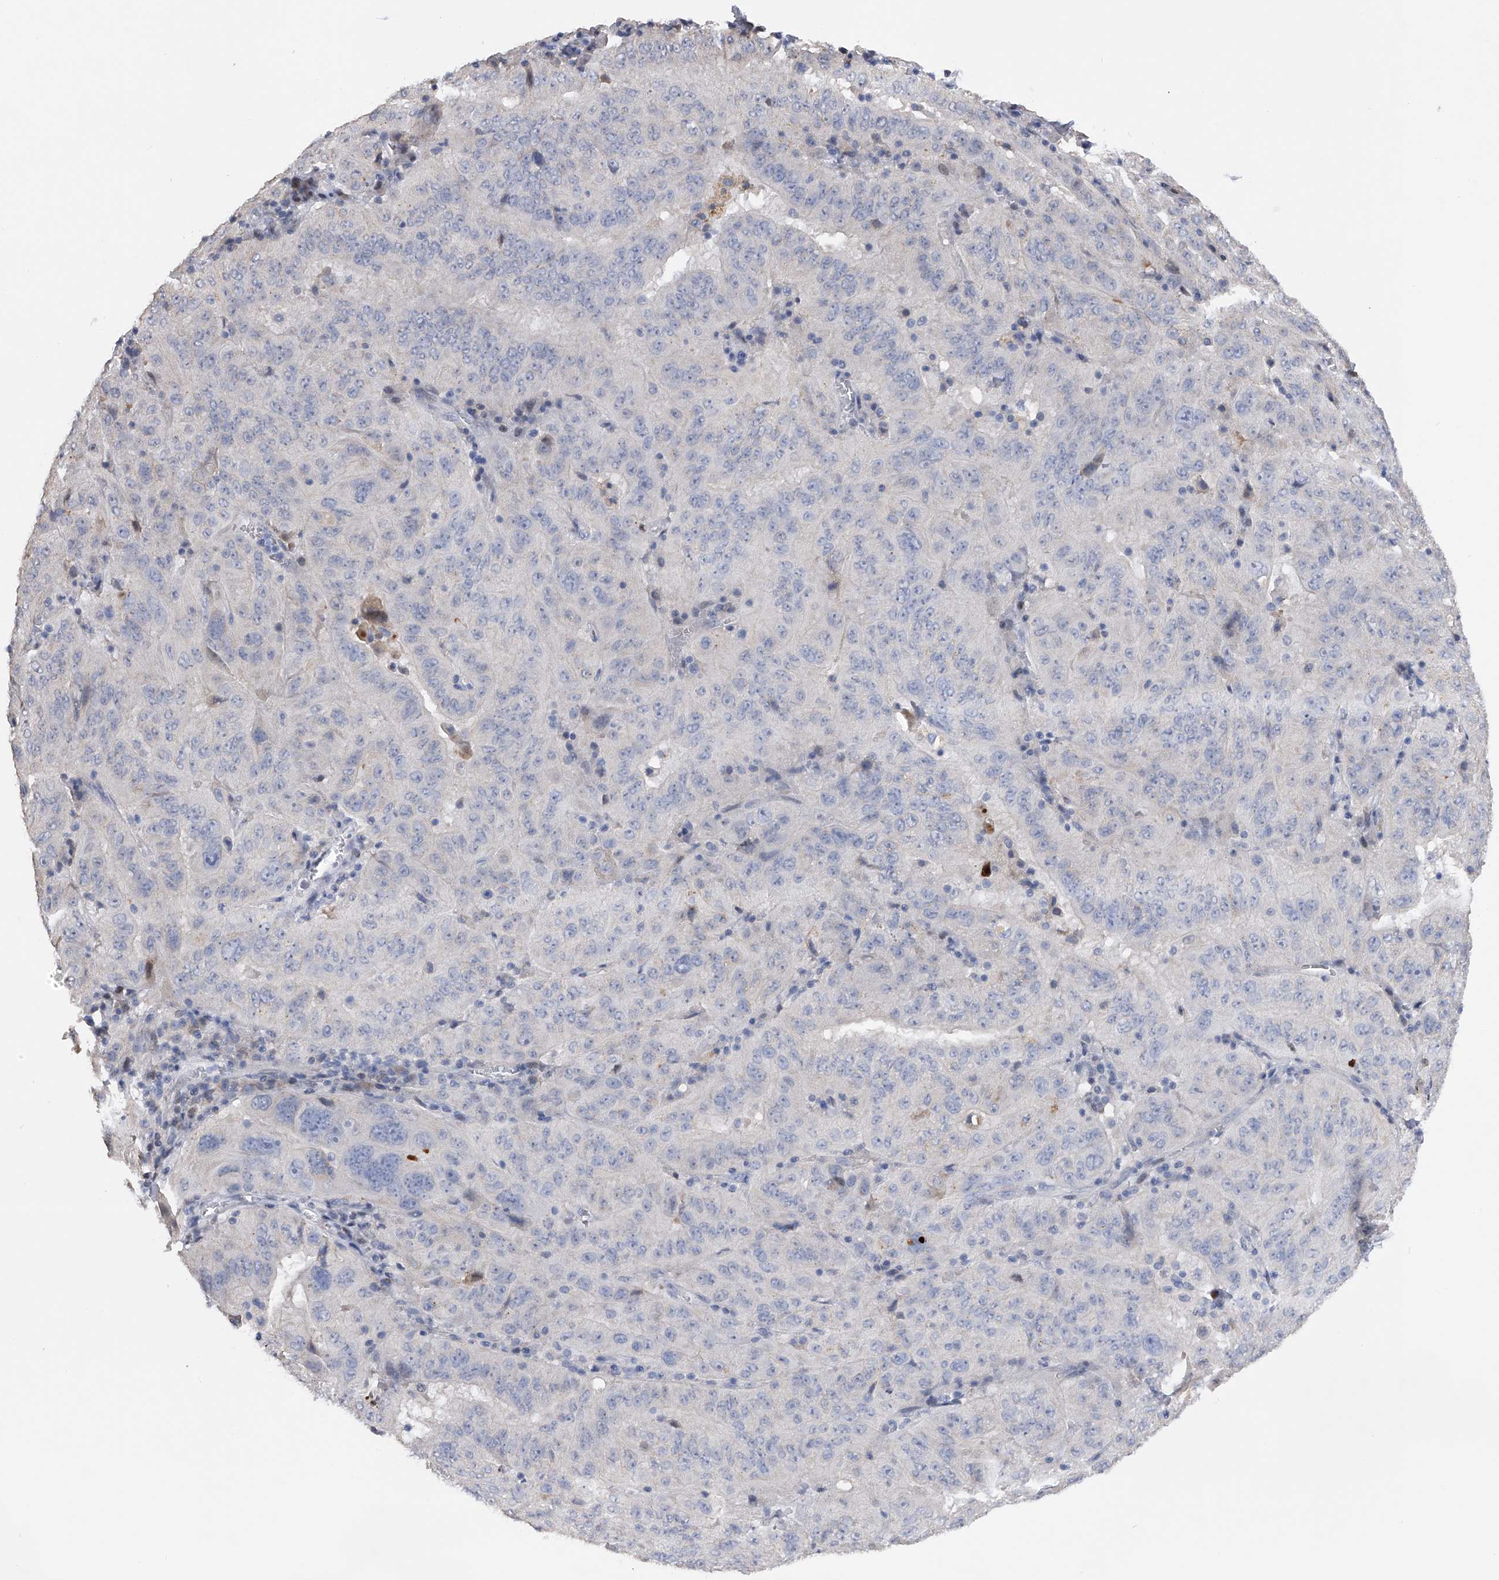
{"staining": {"intensity": "negative", "quantity": "none", "location": "none"}, "tissue": "pancreatic cancer", "cell_type": "Tumor cells", "image_type": "cancer", "snomed": [{"axis": "morphology", "description": "Adenocarcinoma, NOS"}, {"axis": "topography", "description": "Pancreas"}], "caption": "Photomicrograph shows no protein staining in tumor cells of pancreatic adenocarcinoma tissue.", "gene": "RWDD2A", "patient": {"sex": "male", "age": 63}}